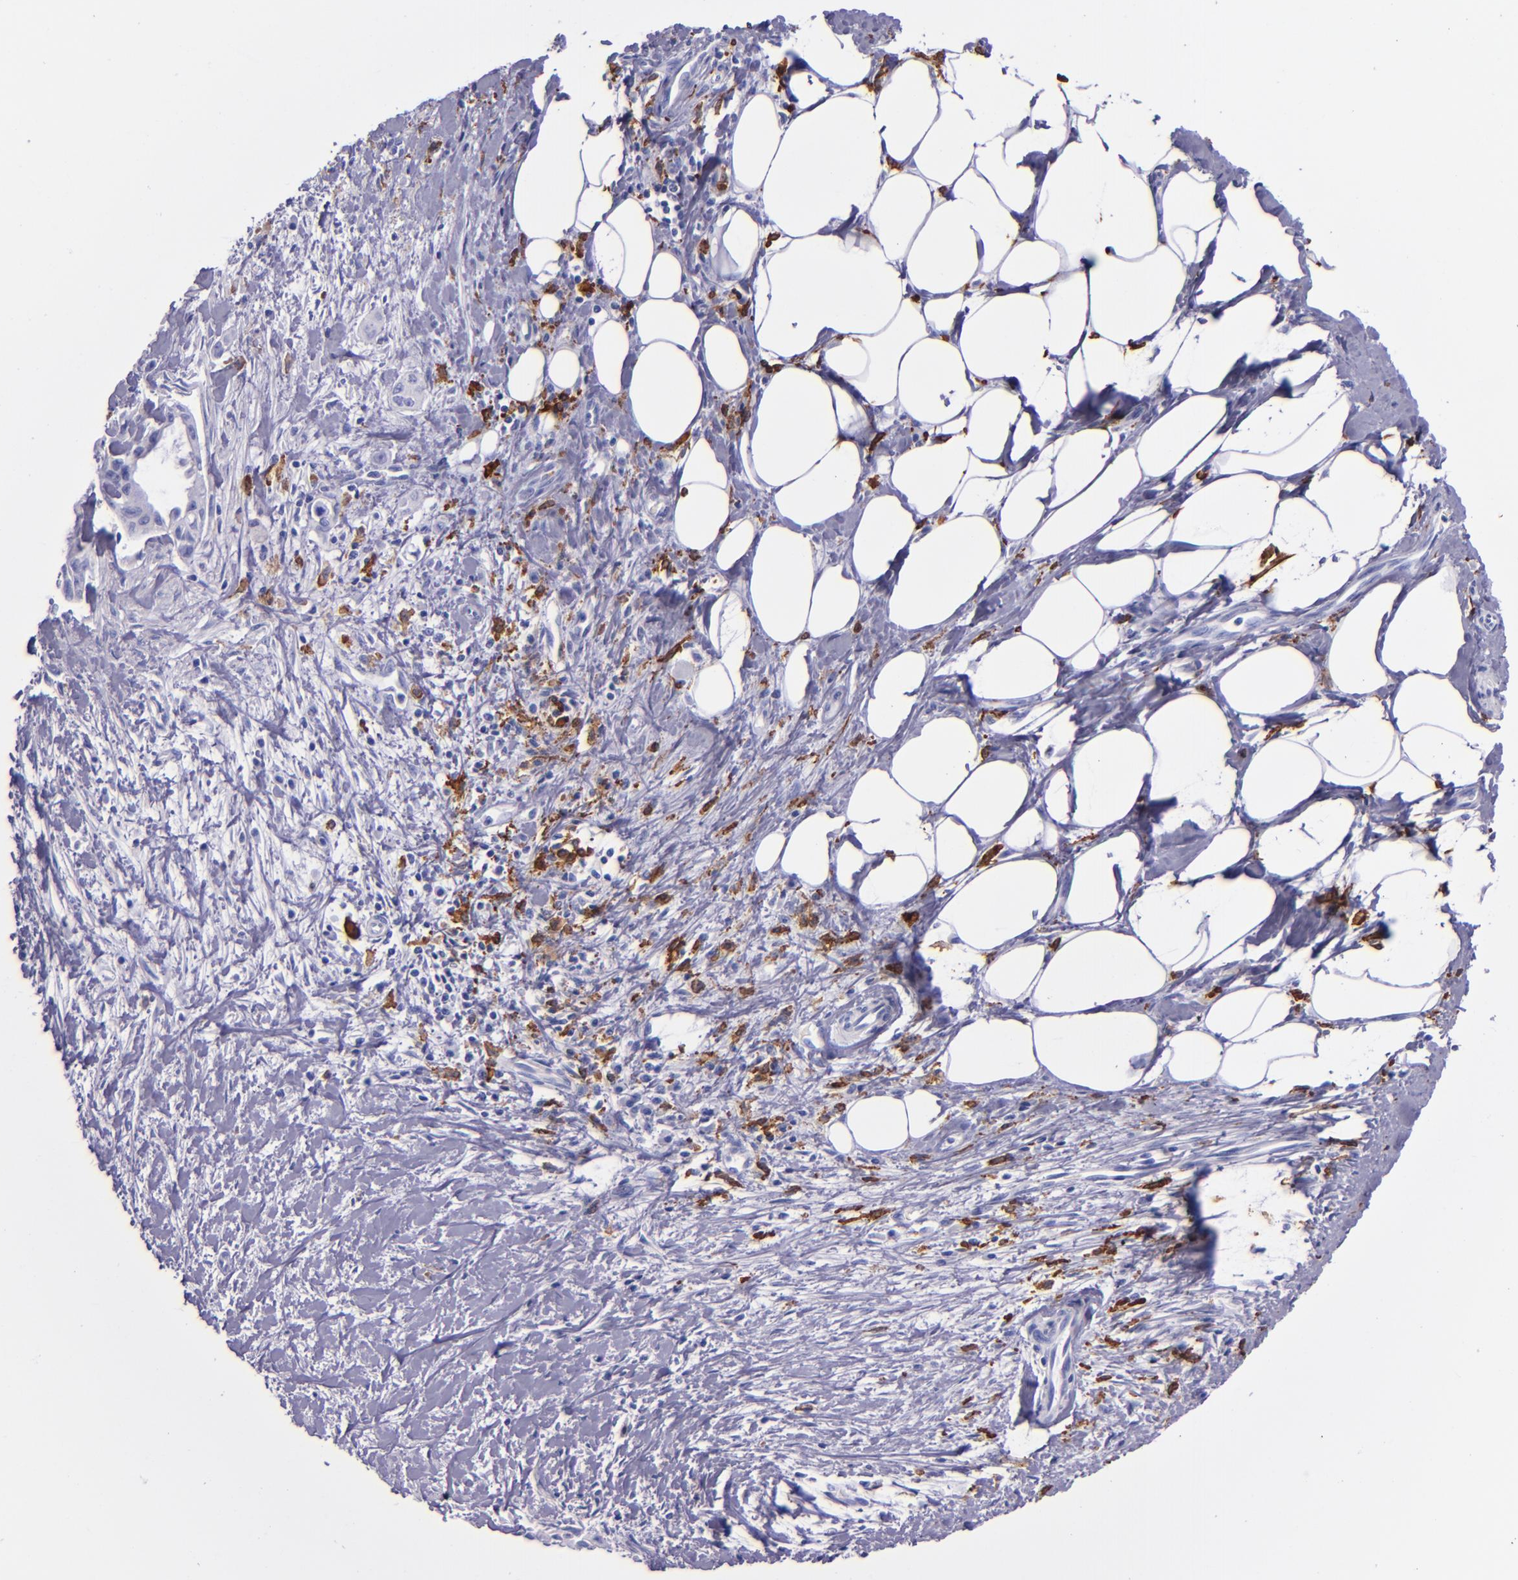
{"staining": {"intensity": "negative", "quantity": "none", "location": "none"}, "tissue": "pancreatic cancer", "cell_type": "Tumor cells", "image_type": "cancer", "snomed": [{"axis": "morphology", "description": "Adenocarcinoma, NOS"}, {"axis": "topography", "description": "Pancreas"}], "caption": "IHC photomicrograph of neoplastic tissue: pancreatic adenocarcinoma stained with DAB reveals no significant protein expression in tumor cells. (DAB immunohistochemistry (IHC) with hematoxylin counter stain).", "gene": "CD163", "patient": {"sex": "male", "age": 59}}